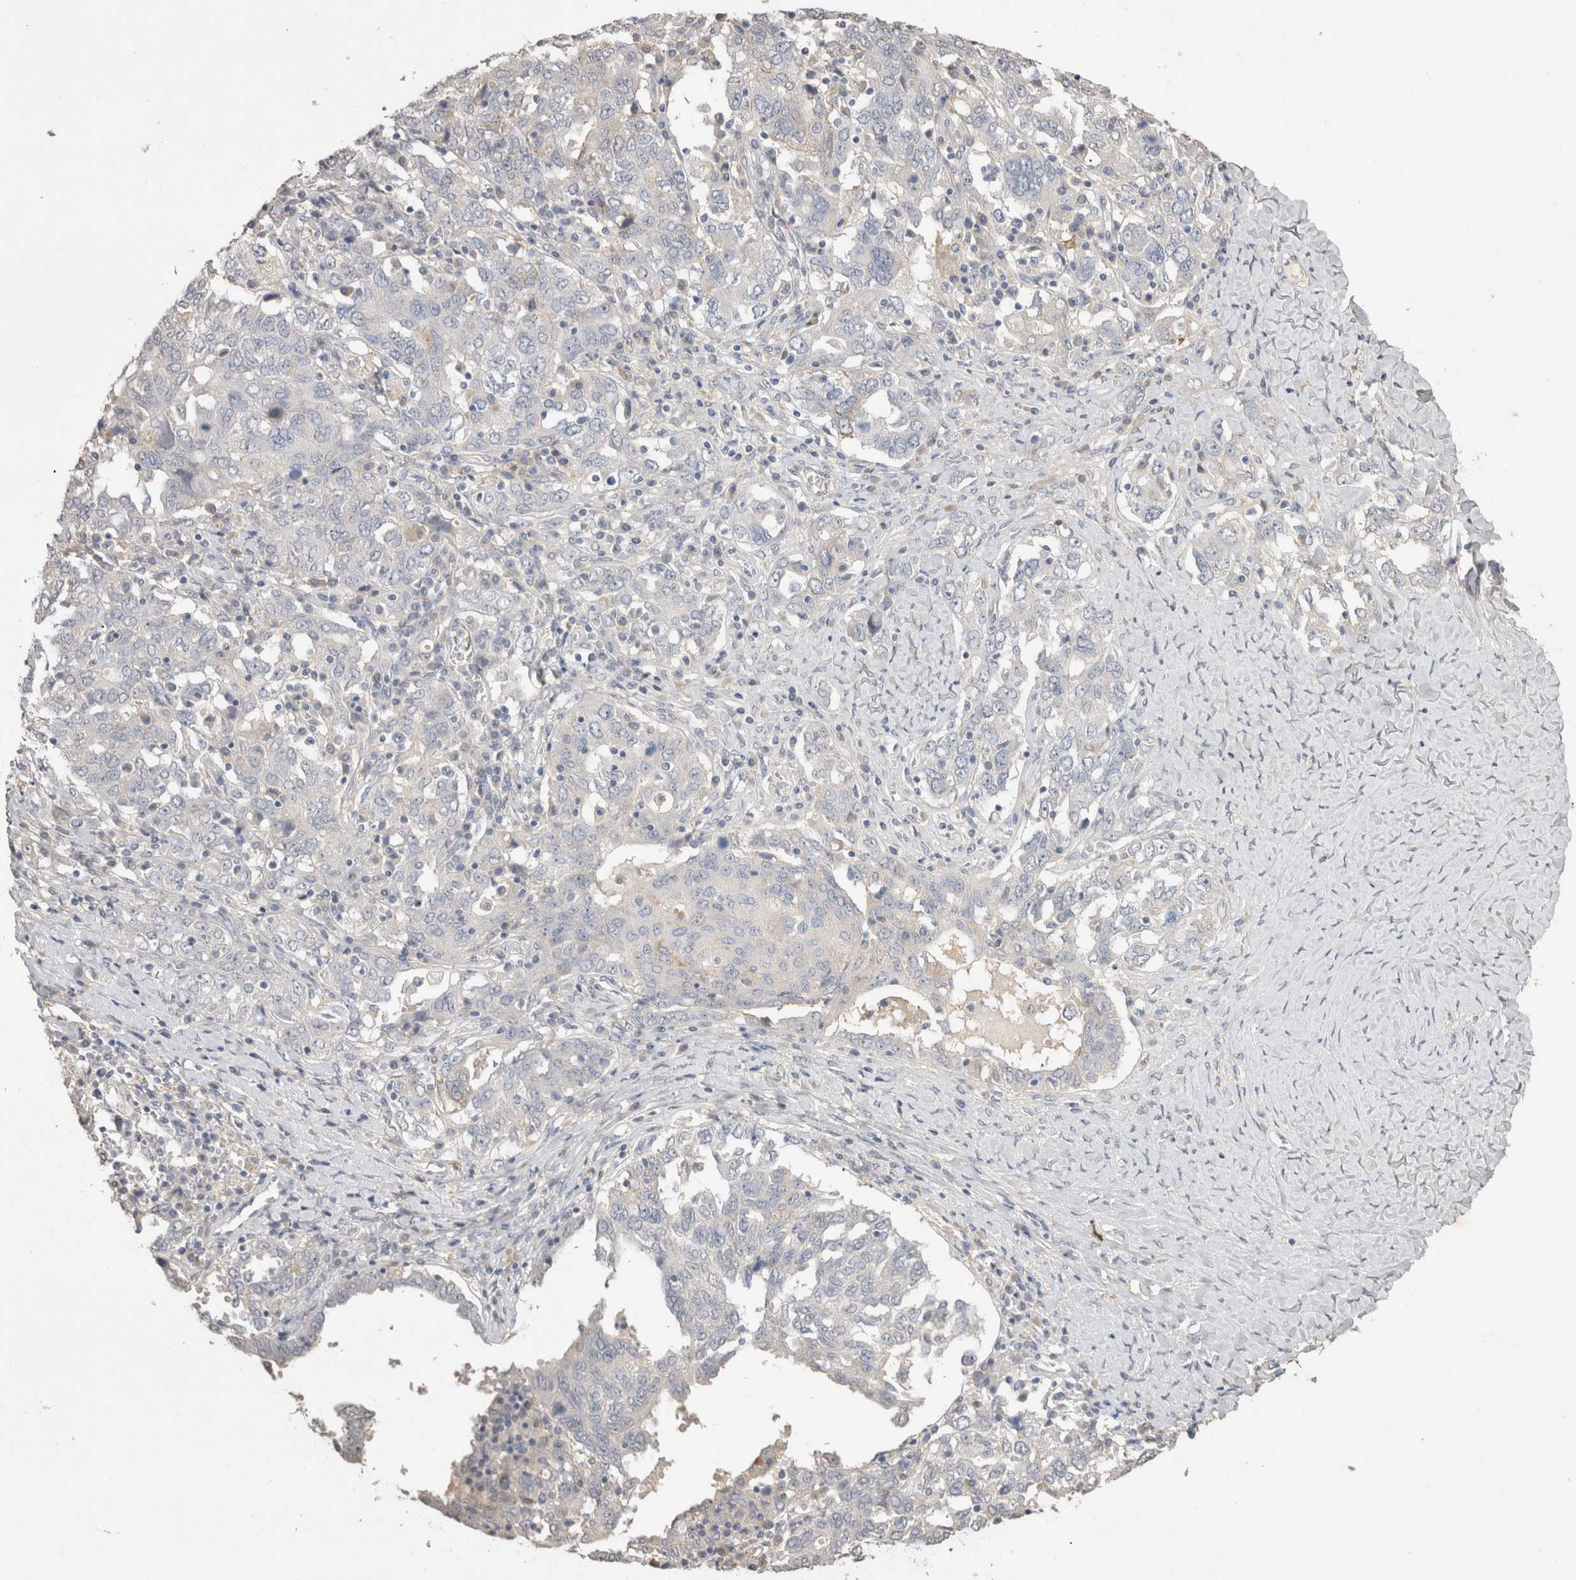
{"staining": {"intensity": "negative", "quantity": "none", "location": "none"}, "tissue": "ovarian cancer", "cell_type": "Tumor cells", "image_type": "cancer", "snomed": [{"axis": "morphology", "description": "Carcinoma, endometroid"}, {"axis": "topography", "description": "Ovary"}], "caption": "A high-resolution photomicrograph shows immunohistochemistry staining of endometroid carcinoma (ovarian), which exhibits no significant positivity in tumor cells.", "gene": "NAALADL2", "patient": {"sex": "female", "age": 62}}